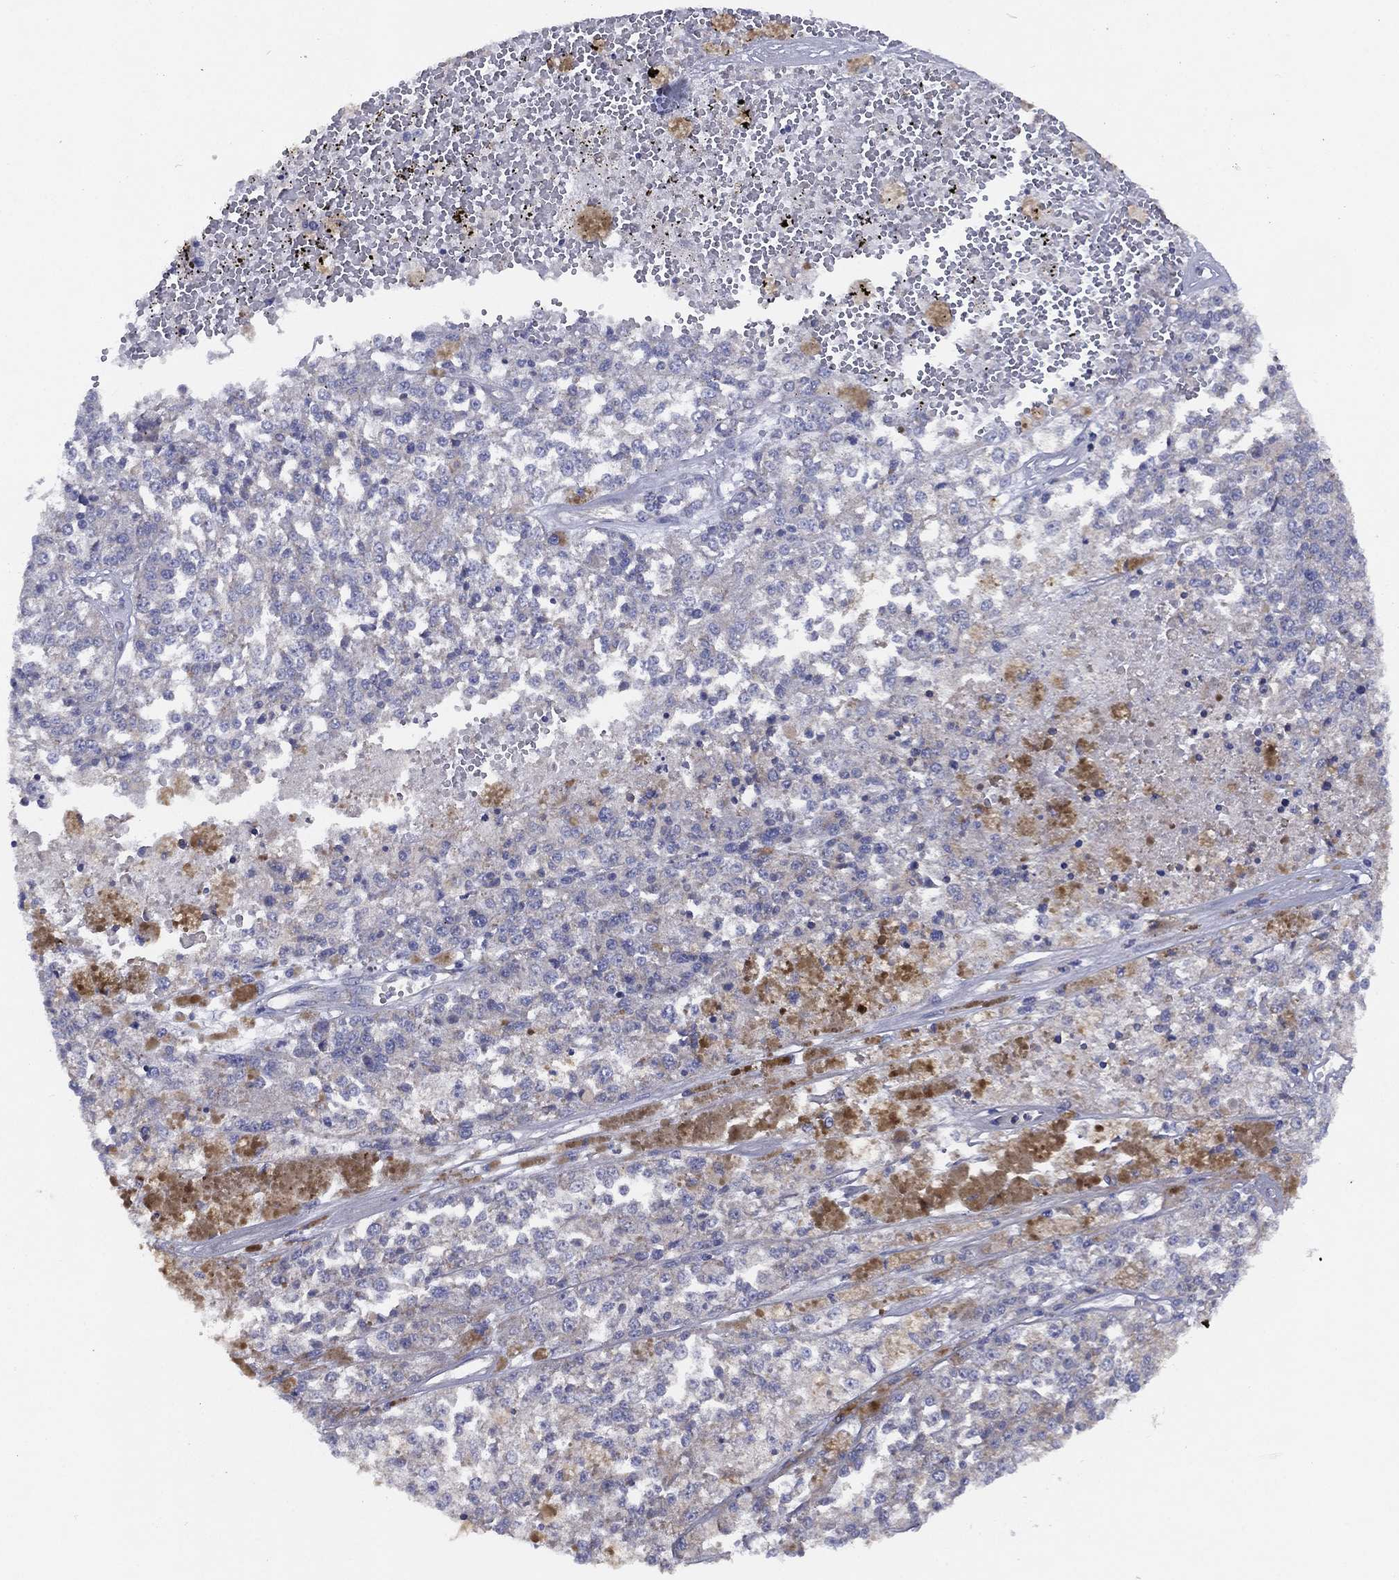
{"staining": {"intensity": "negative", "quantity": "none", "location": "none"}, "tissue": "melanoma", "cell_type": "Tumor cells", "image_type": "cancer", "snomed": [{"axis": "morphology", "description": "Malignant melanoma, Metastatic site"}, {"axis": "topography", "description": "Lymph node"}], "caption": "Immunohistochemistry (IHC) micrograph of neoplastic tissue: human melanoma stained with DAB (3,3'-diaminobenzidine) demonstrates no significant protein positivity in tumor cells.", "gene": "ZNF223", "patient": {"sex": "female", "age": 64}}